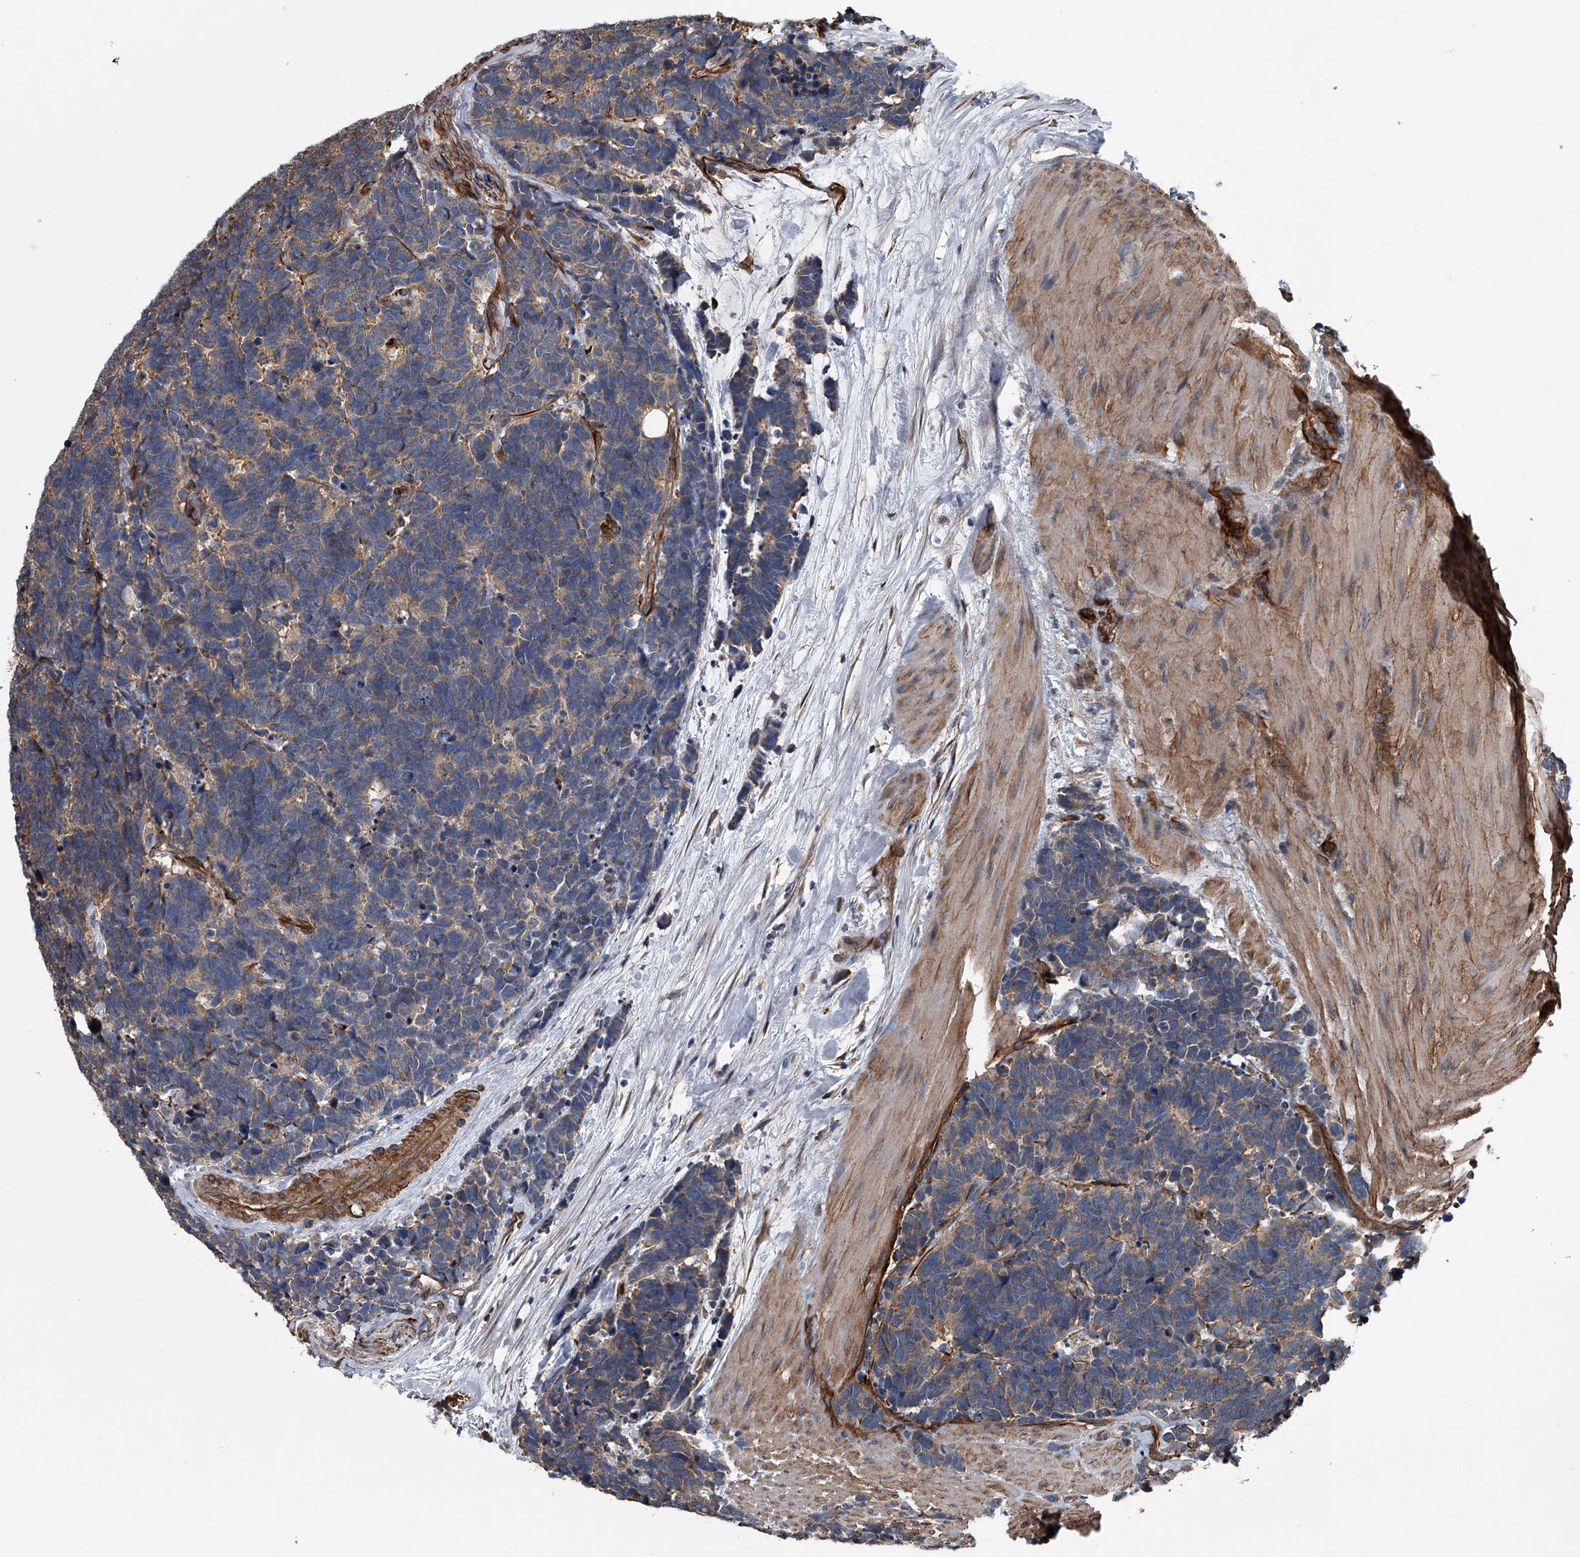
{"staining": {"intensity": "weak", "quantity": "25%-75%", "location": "cytoplasmic/membranous"}, "tissue": "carcinoid", "cell_type": "Tumor cells", "image_type": "cancer", "snomed": [{"axis": "morphology", "description": "Carcinoma, NOS"}, {"axis": "morphology", "description": "Carcinoid, malignant, NOS"}, {"axis": "topography", "description": "Urinary bladder"}], "caption": "Immunohistochemistry (IHC) (DAB (3,3'-diaminobenzidine)) staining of carcinoid demonstrates weak cytoplasmic/membranous protein staining in approximately 25%-75% of tumor cells.", "gene": "LDLRAD2", "patient": {"sex": "male", "age": 57}}